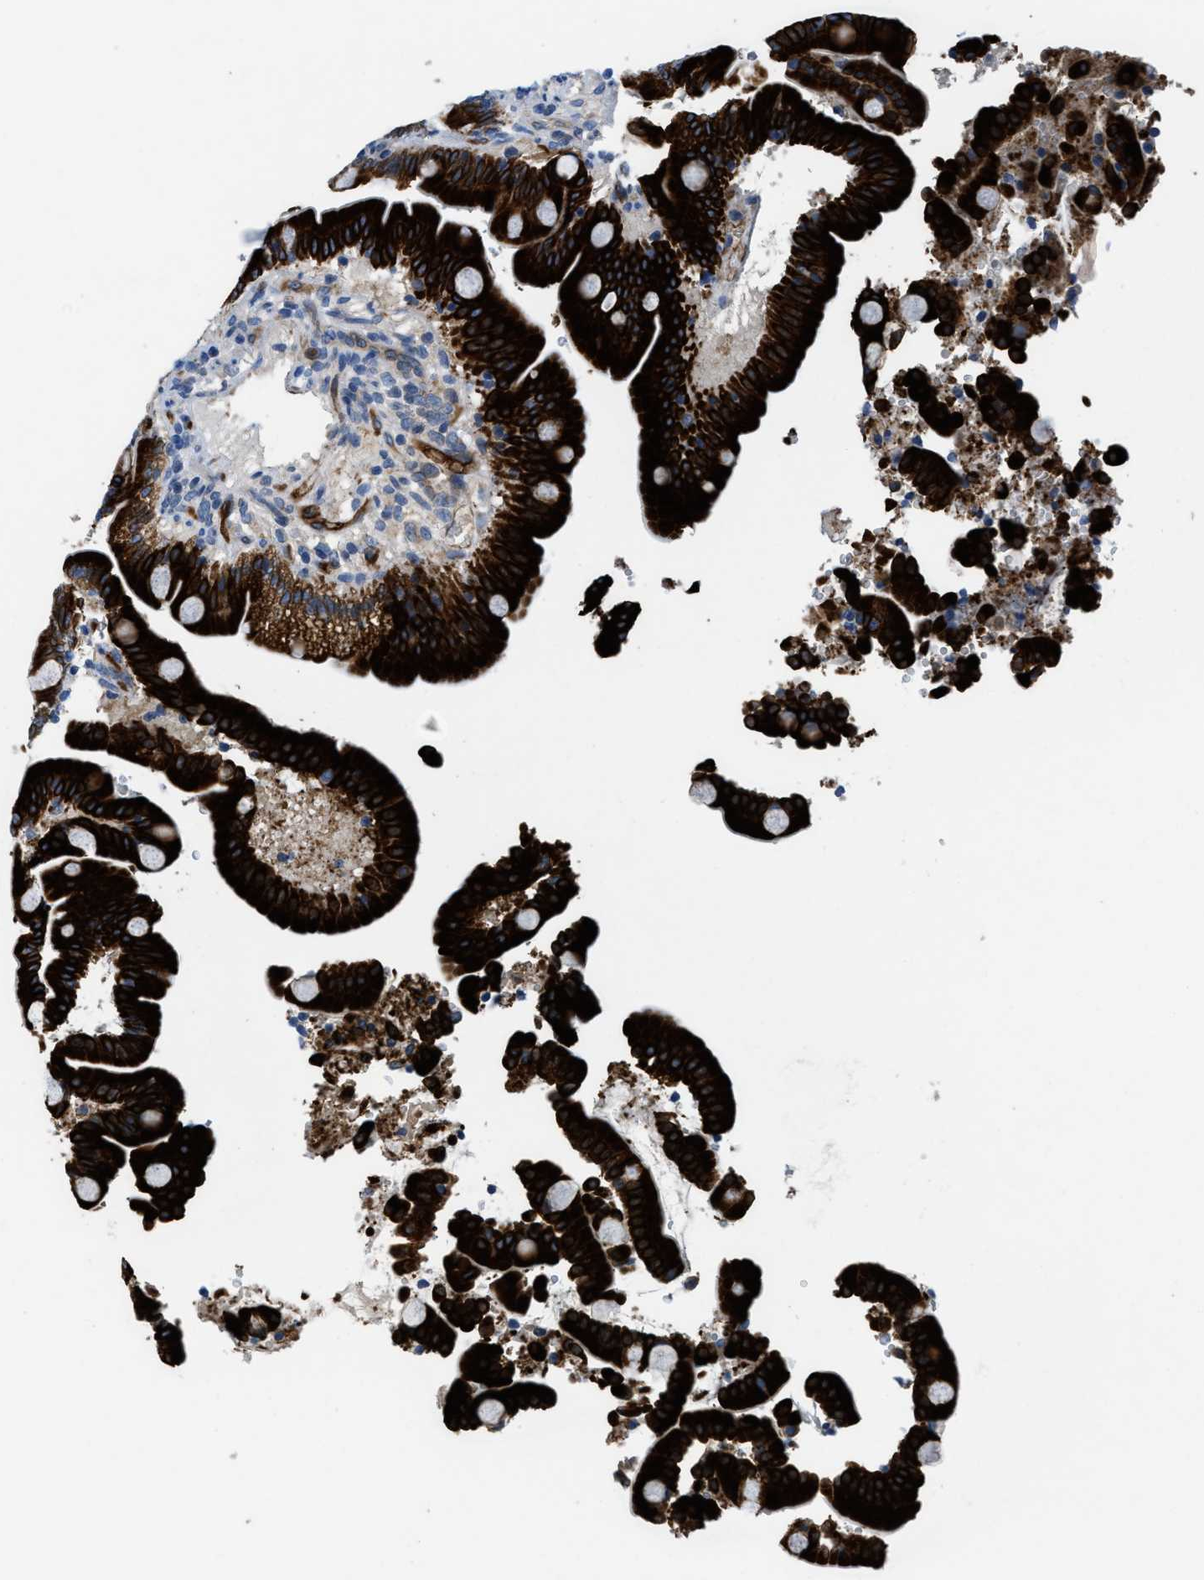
{"staining": {"intensity": "strong", "quantity": ">75%", "location": "cytoplasmic/membranous"}, "tissue": "duodenum", "cell_type": "Glandular cells", "image_type": "normal", "snomed": [{"axis": "morphology", "description": "Normal tissue, NOS"}, {"axis": "topography", "description": "Duodenum"}], "caption": "Immunohistochemistry (IHC) of benign human duodenum displays high levels of strong cytoplasmic/membranous expression in approximately >75% of glandular cells. (brown staining indicates protein expression, while blue staining denotes nuclei).", "gene": "PGR", "patient": {"sex": "male", "age": 54}}